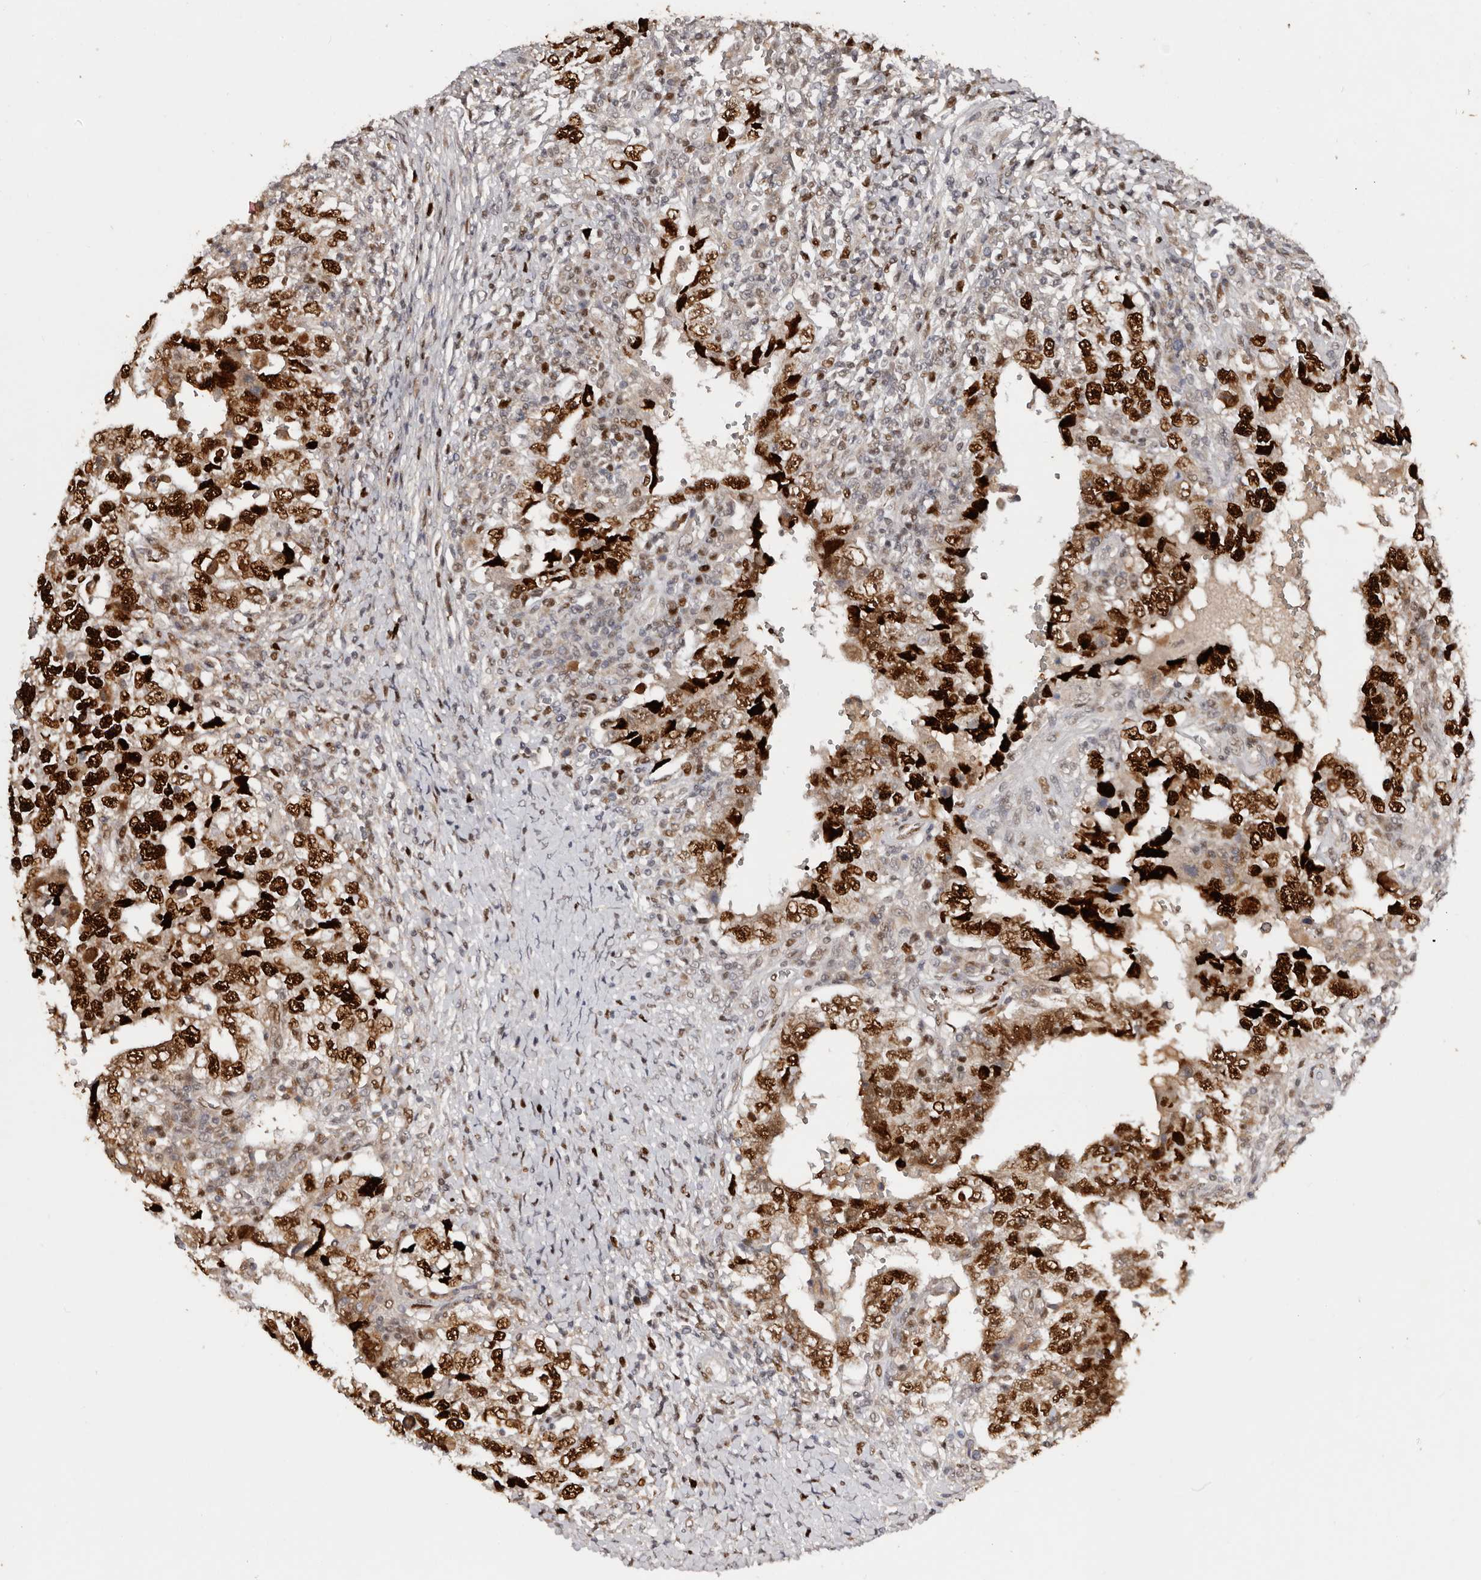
{"staining": {"intensity": "strong", "quantity": ">75%", "location": "cytoplasmic/membranous,nuclear"}, "tissue": "testis cancer", "cell_type": "Tumor cells", "image_type": "cancer", "snomed": [{"axis": "morphology", "description": "Carcinoma, Embryonal, NOS"}, {"axis": "topography", "description": "Testis"}], "caption": "Immunohistochemistry (IHC) micrograph of human testis cancer stained for a protein (brown), which shows high levels of strong cytoplasmic/membranous and nuclear staining in approximately >75% of tumor cells.", "gene": "KLF7", "patient": {"sex": "male", "age": 26}}